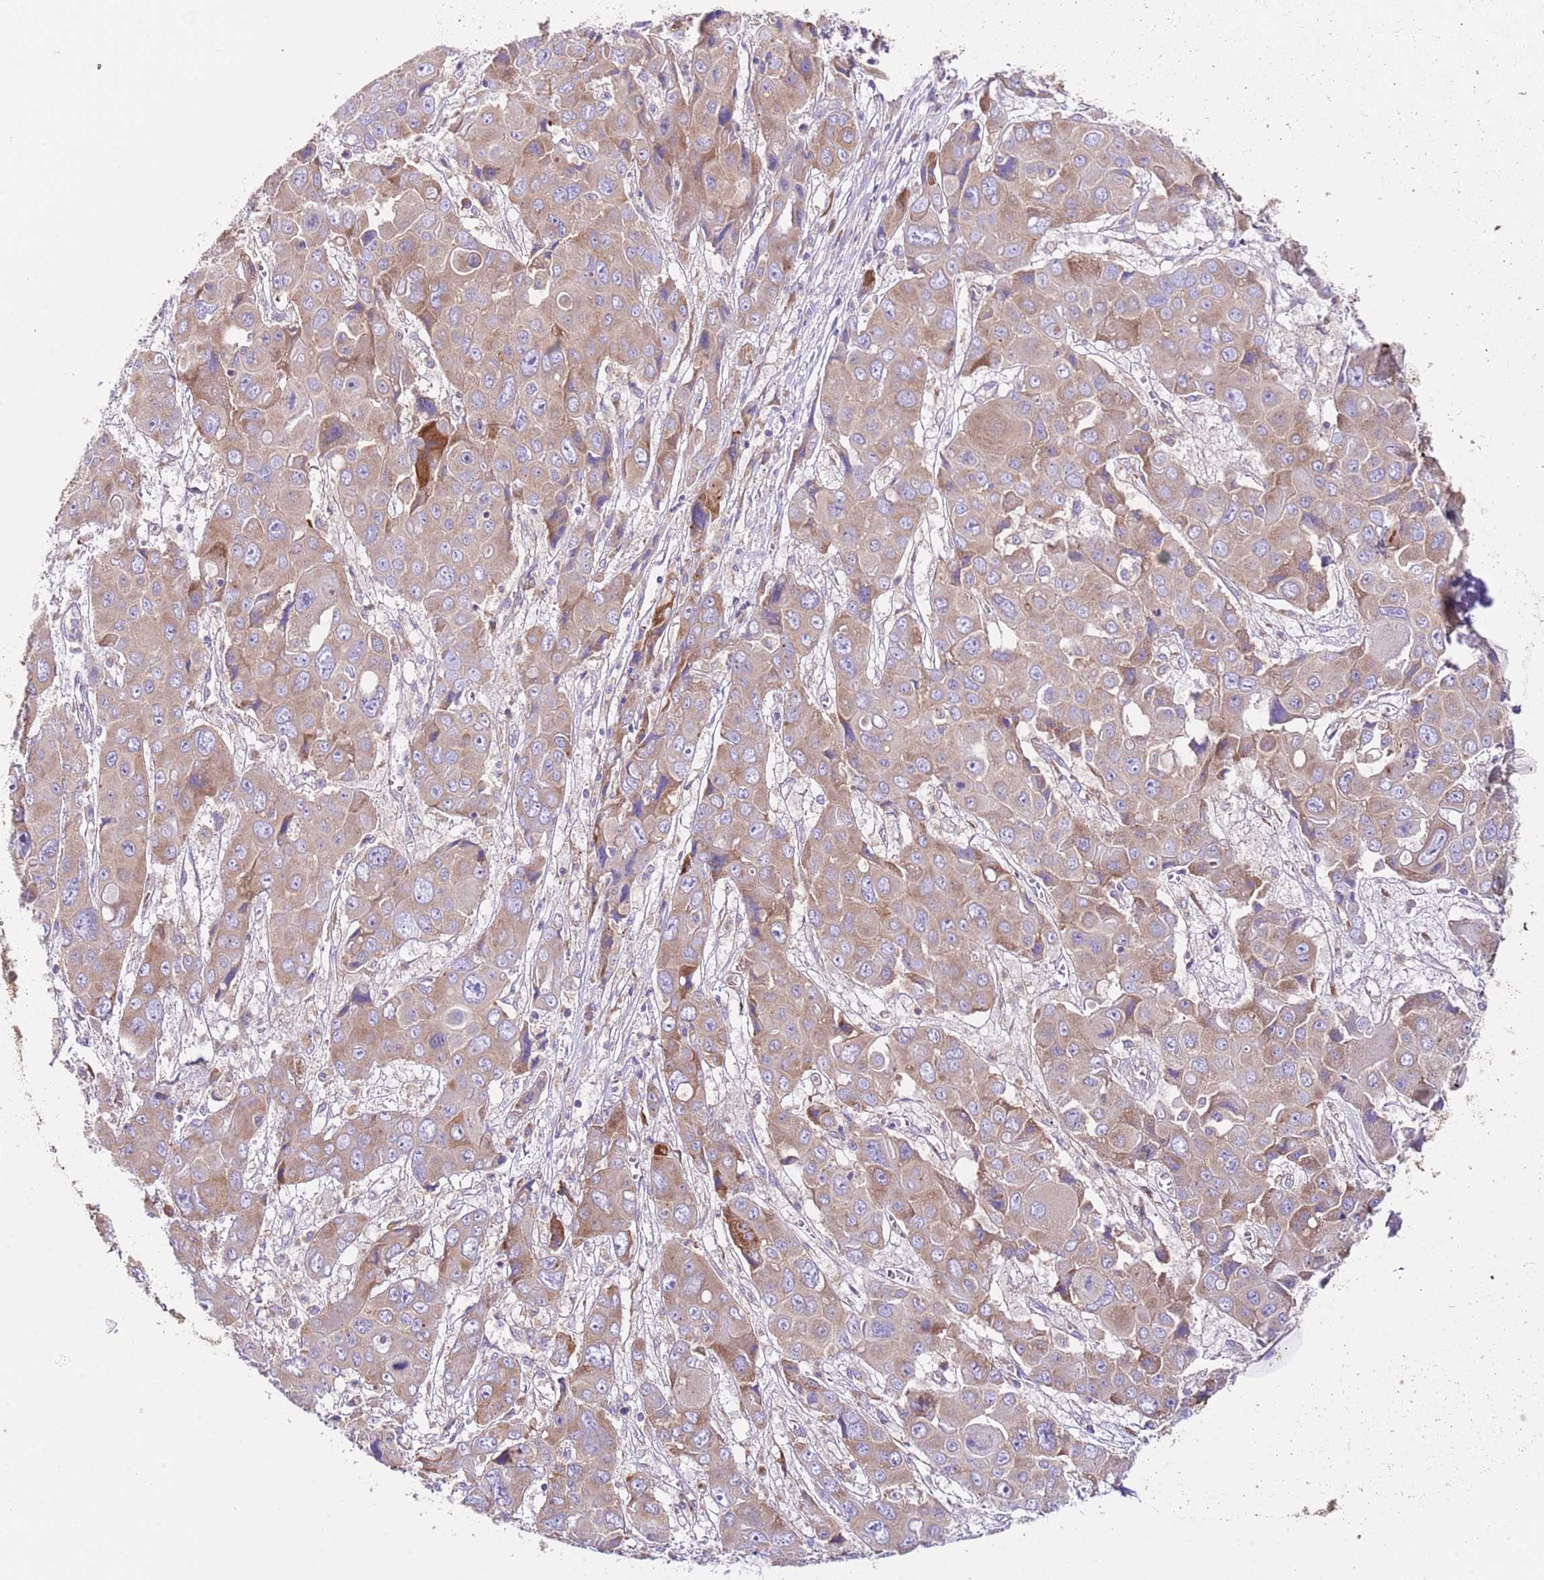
{"staining": {"intensity": "moderate", "quantity": ">75%", "location": "cytoplasmic/membranous"}, "tissue": "liver cancer", "cell_type": "Tumor cells", "image_type": "cancer", "snomed": [{"axis": "morphology", "description": "Cholangiocarcinoma"}, {"axis": "topography", "description": "Liver"}], "caption": "A micrograph of human liver cholangiocarcinoma stained for a protein demonstrates moderate cytoplasmic/membranous brown staining in tumor cells.", "gene": "RPS10", "patient": {"sex": "male", "age": 67}}